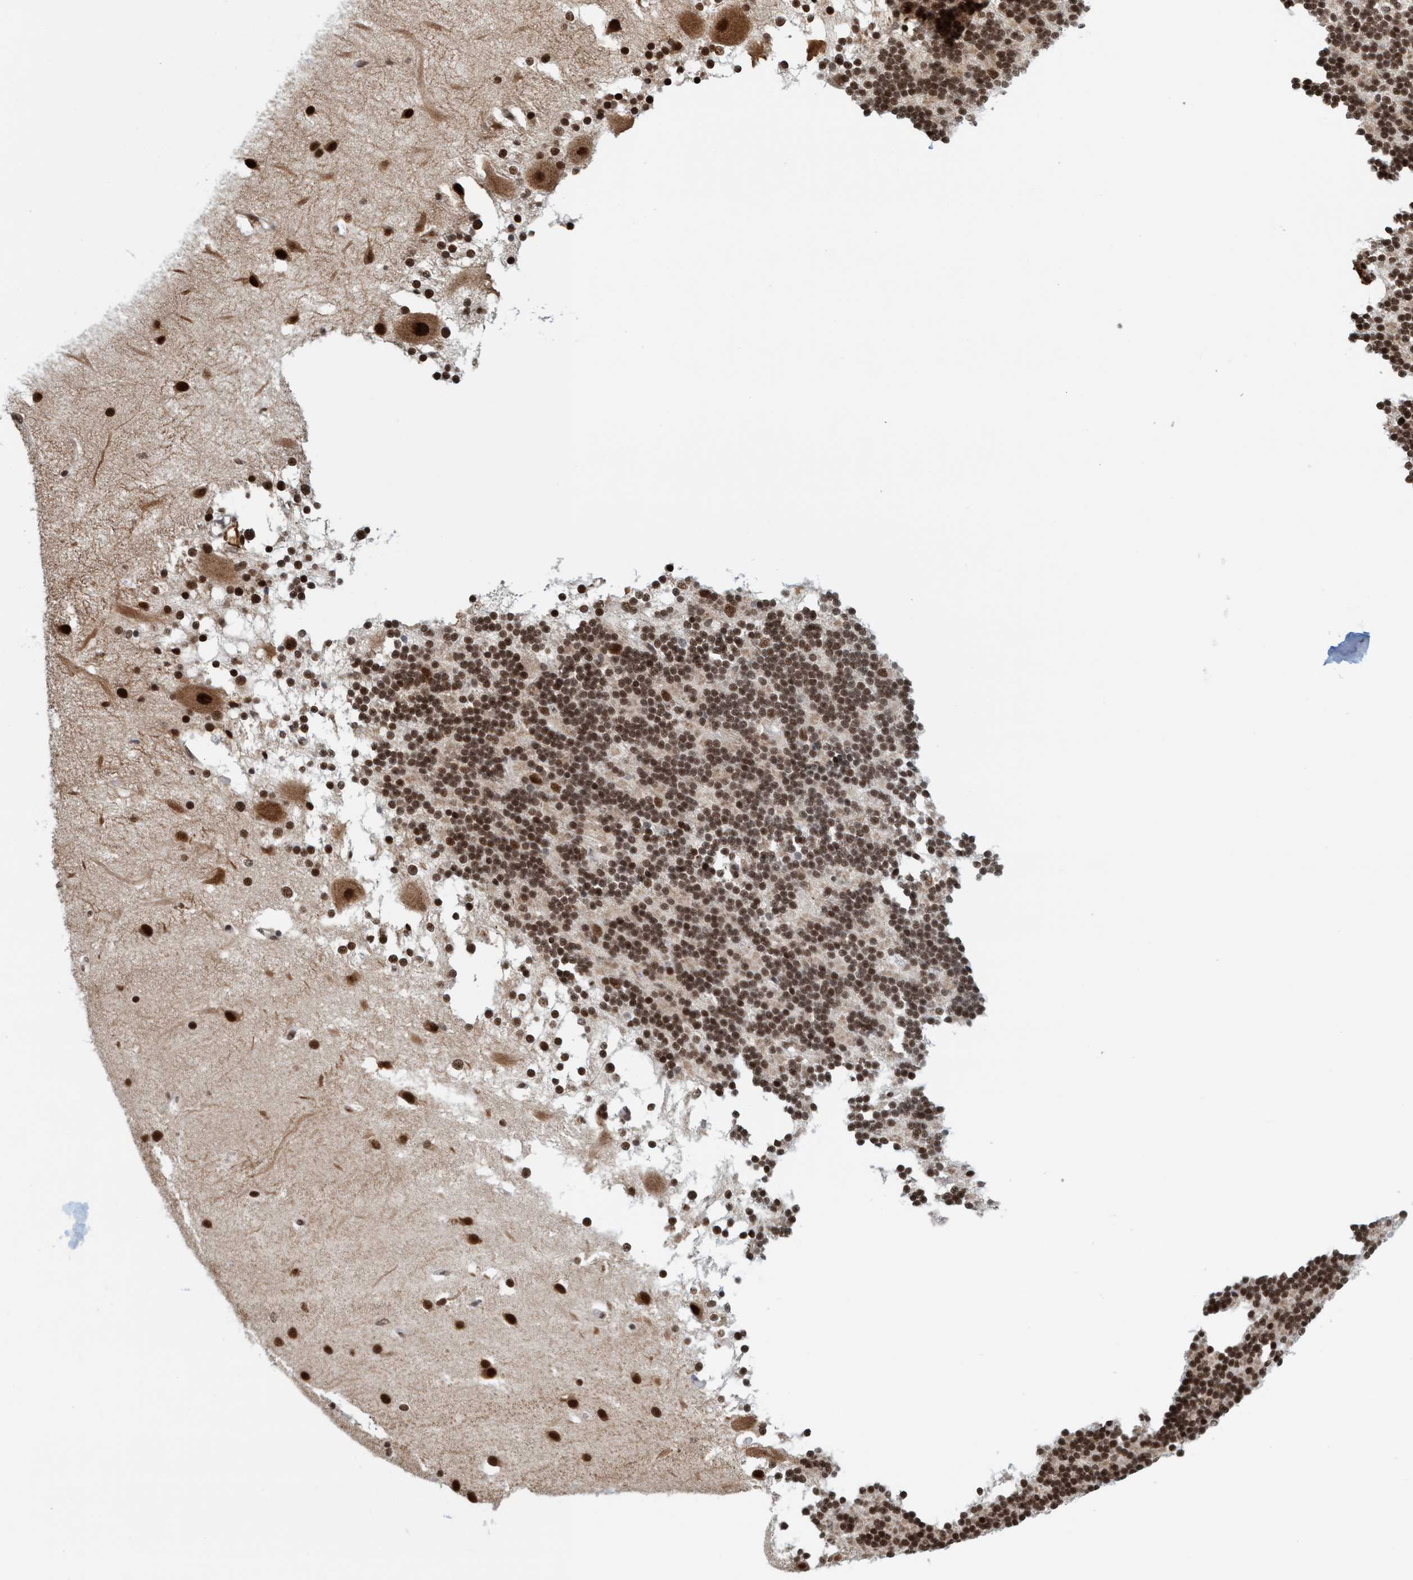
{"staining": {"intensity": "strong", "quantity": ">75%", "location": "nuclear"}, "tissue": "cerebellum", "cell_type": "Cells in granular layer", "image_type": "normal", "snomed": [{"axis": "morphology", "description": "Normal tissue, NOS"}, {"axis": "topography", "description": "Cerebellum"}], "caption": "High-power microscopy captured an immunohistochemistry histopathology image of unremarkable cerebellum, revealing strong nuclear staining in about >75% of cells in granular layer. The staining was performed using DAB (3,3'-diaminobenzidine) to visualize the protein expression in brown, while the nuclei were stained in blue with hematoxylin (Magnification: 20x).", "gene": "SMCR8", "patient": {"sex": "female", "age": 54}}